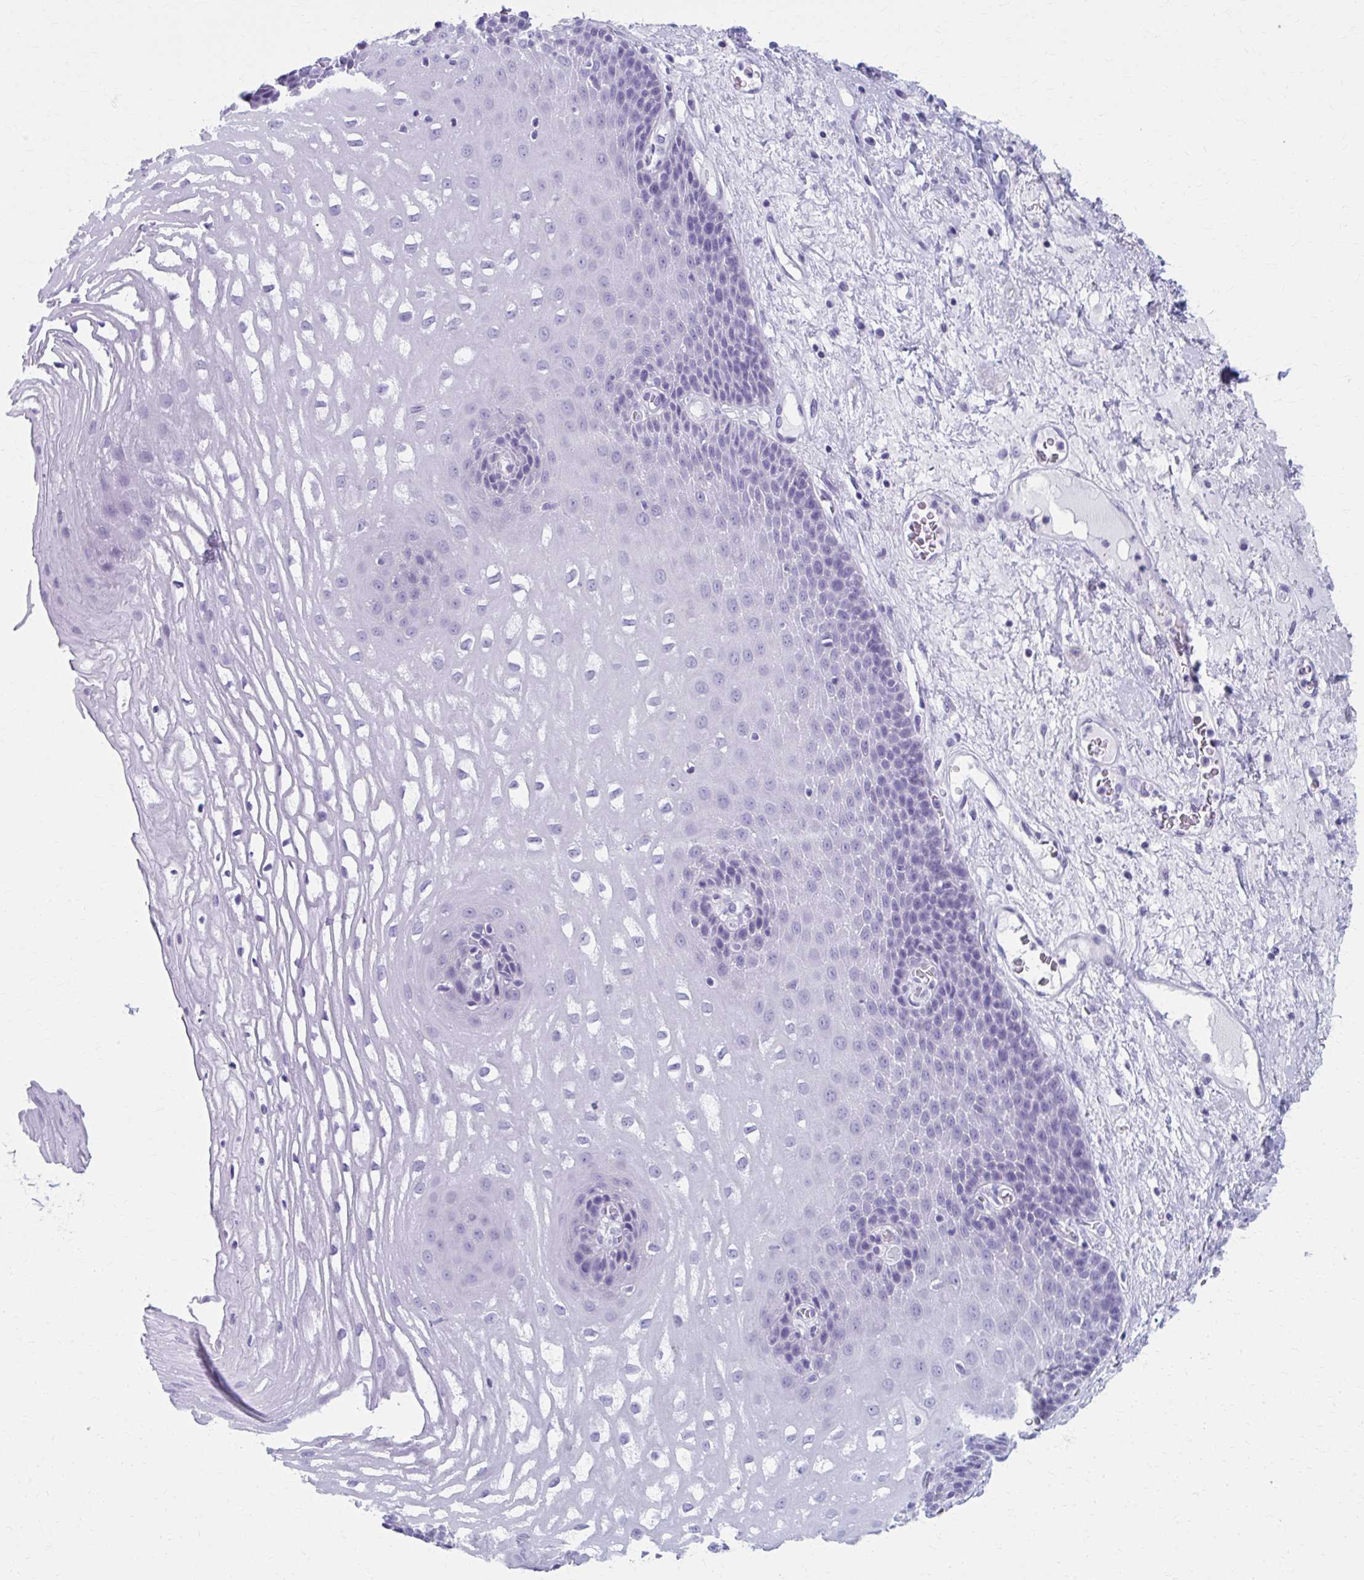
{"staining": {"intensity": "negative", "quantity": "none", "location": "none"}, "tissue": "esophagus", "cell_type": "Squamous epithelial cells", "image_type": "normal", "snomed": [{"axis": "morphology", "description": "Normal tissue, NOS"}, {"axis": "topography", "description": "Esophagus"}], "caption": "Micrograph shows no significant protein positivity in squamous epithelial cells of benign esophagus. (DAB immunohistochemistry (IHC) visualized using brightfield microscopy, high magnification).", "gene": "MPLKIP", "patient": {"sex": "male", "age": 62}}